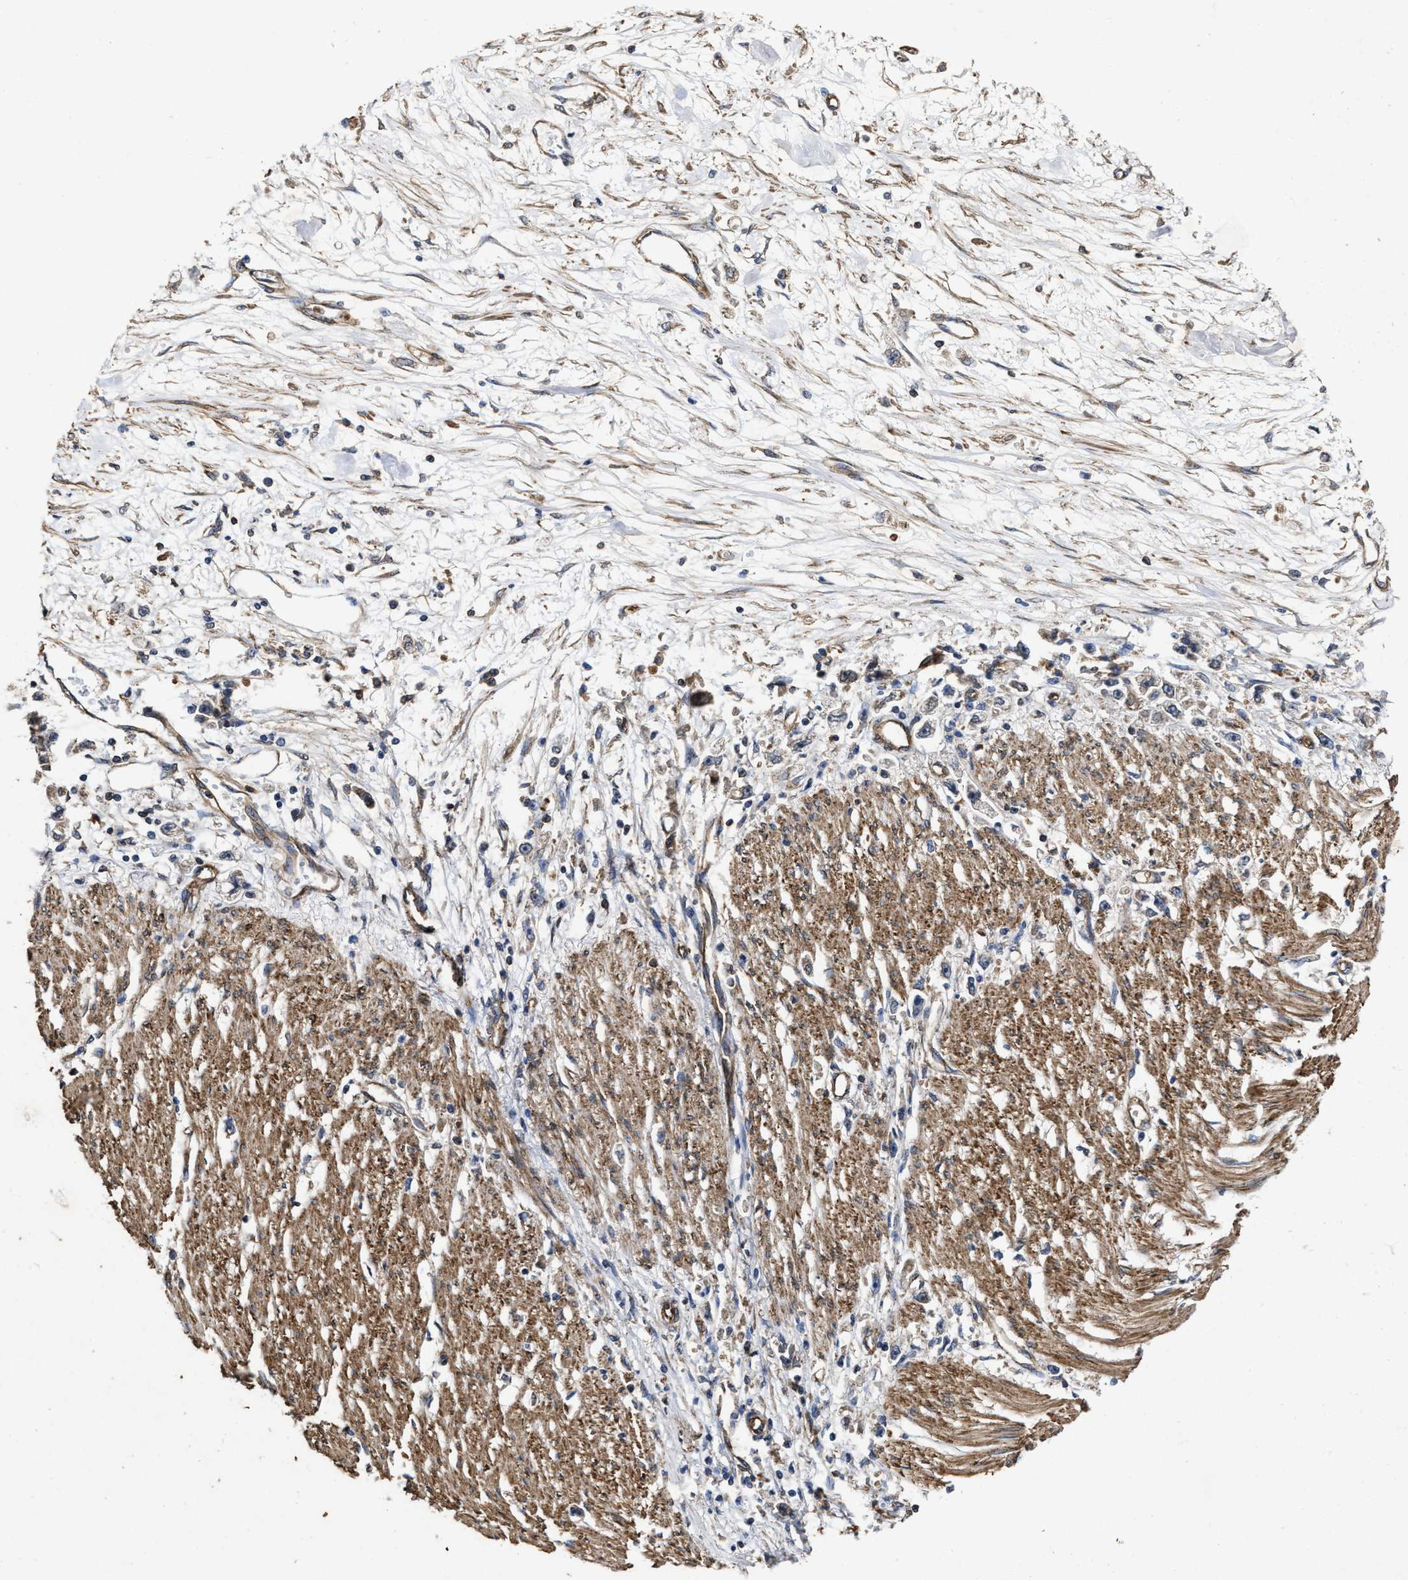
{"staining": {"intensity": "weak", "quantity": "25%-75%", "location": "cytoplasmic/membranous"}, "tissue": "stomach cancer", "cell_type": "Tumor cells", "image_type": "cancer", "snomed": [{"axis": "morphology", "description": "Adenocarcinoma, NOS"}, {"axis": "topography", "description": "Stomach"}], "caption": "This photomicrograph demonstrates immunohistochemistry staining of stomach adenocarcinoma, with low weak cytoplasmic/membranous positivity in about 25%-75% of tumor cells.", "gene": "SFXN4", "patient": {"sex": "female", "age": 59}}